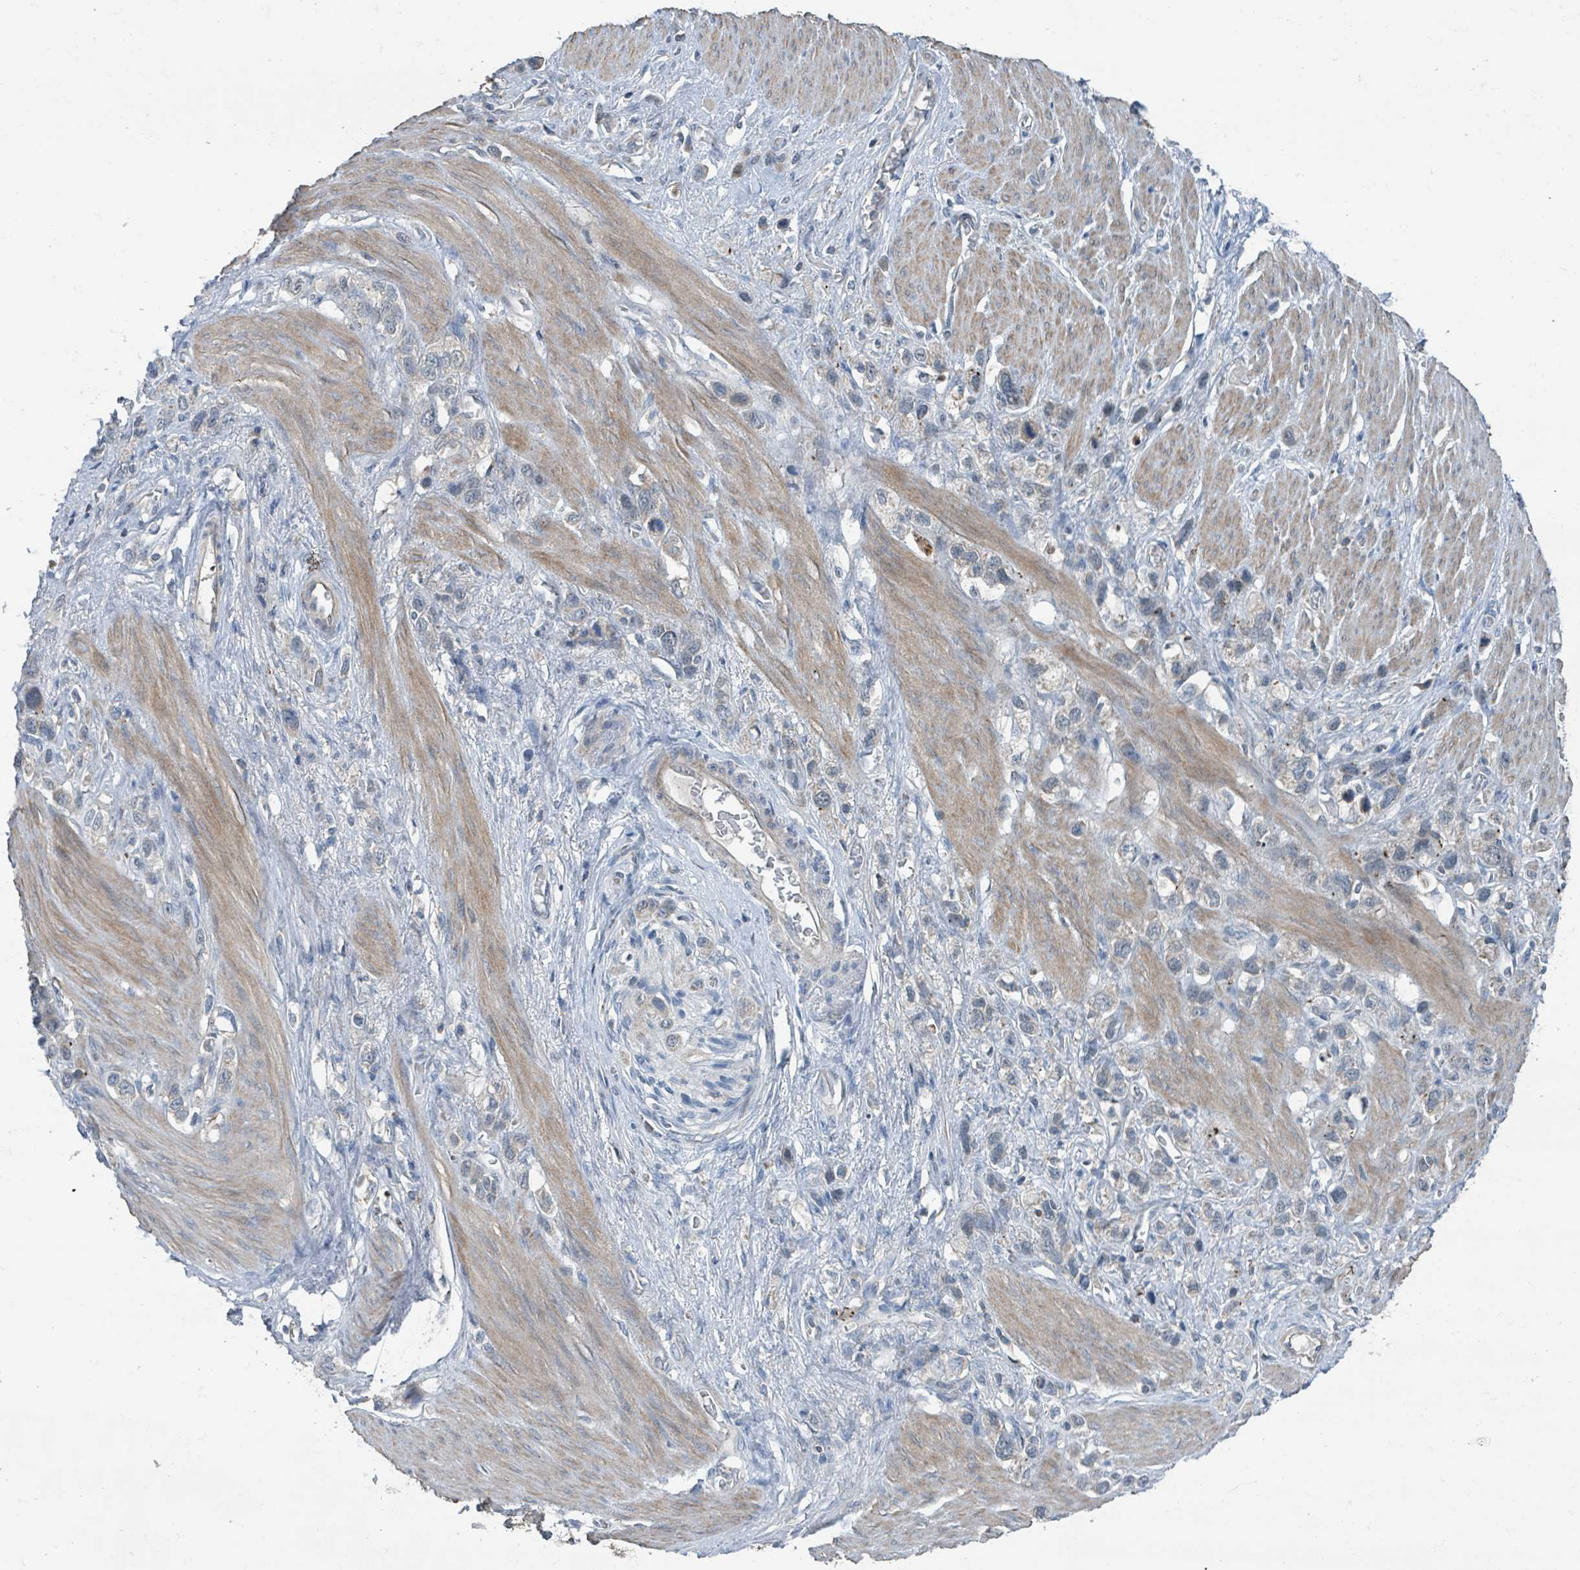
{"staining": {"intensity": "negative", "quantity": "none", "location": "none"}, "tissue": "stomach cancer", "cell_type": "Tumor cells", "image_type": "cancer", "snomed": [{"axis": "morphology", "description": "Adenocarcinoma, NOS"}, {"axis": "topography", "description": "Stomach"}], "caption": "Tumor cells show no significant protein expression in stomach adenocarcinoma.", "gene": "ACBD4", "patient": {"sex": "female", "age": 65}}